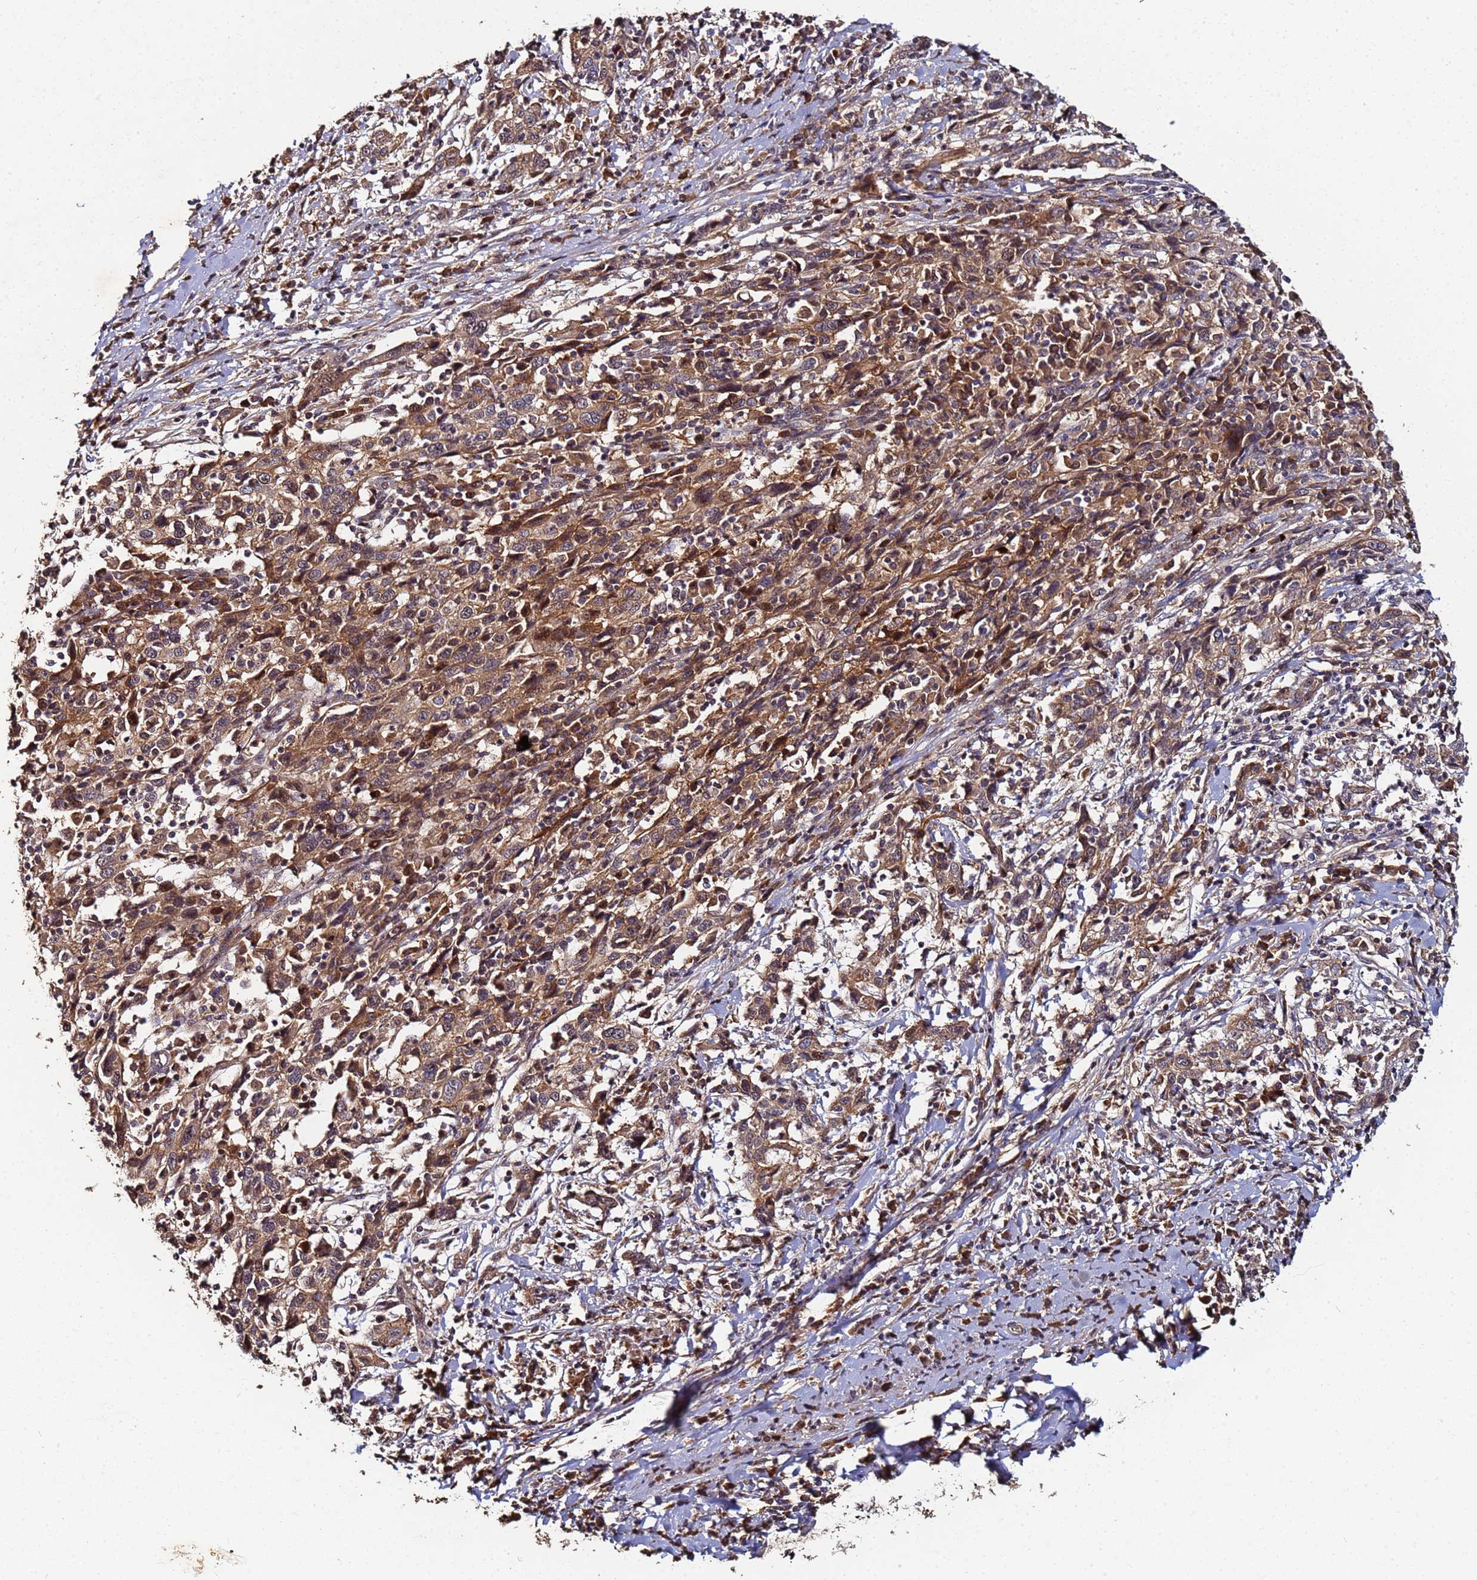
{"staining": {"intensity": "moderate", "quantity": ">75%", "location": "cytoplasmic/membranous,nuclear"}, "tissue": "cervical cancer", "cell_type": "Tumor cells", "image_type": "cancer", "snomed": [{"axis": "morphology", "description": "Squamous cell carcinoma, NOS"}, {"axis": "topography", "description": "Cervix"}], "caption": "Immunohistochemical staining of human cervical squamous cell carcinoma exhibits medium levels of moderate cytoplasmic/membranous and nuclear protein expression in about >75% of tumor cells. (brown staining indicates protein expression, while blue staining denotes nuclei).", "gene": "OSER1", "patient": {"sex": "female", "age": 46}}